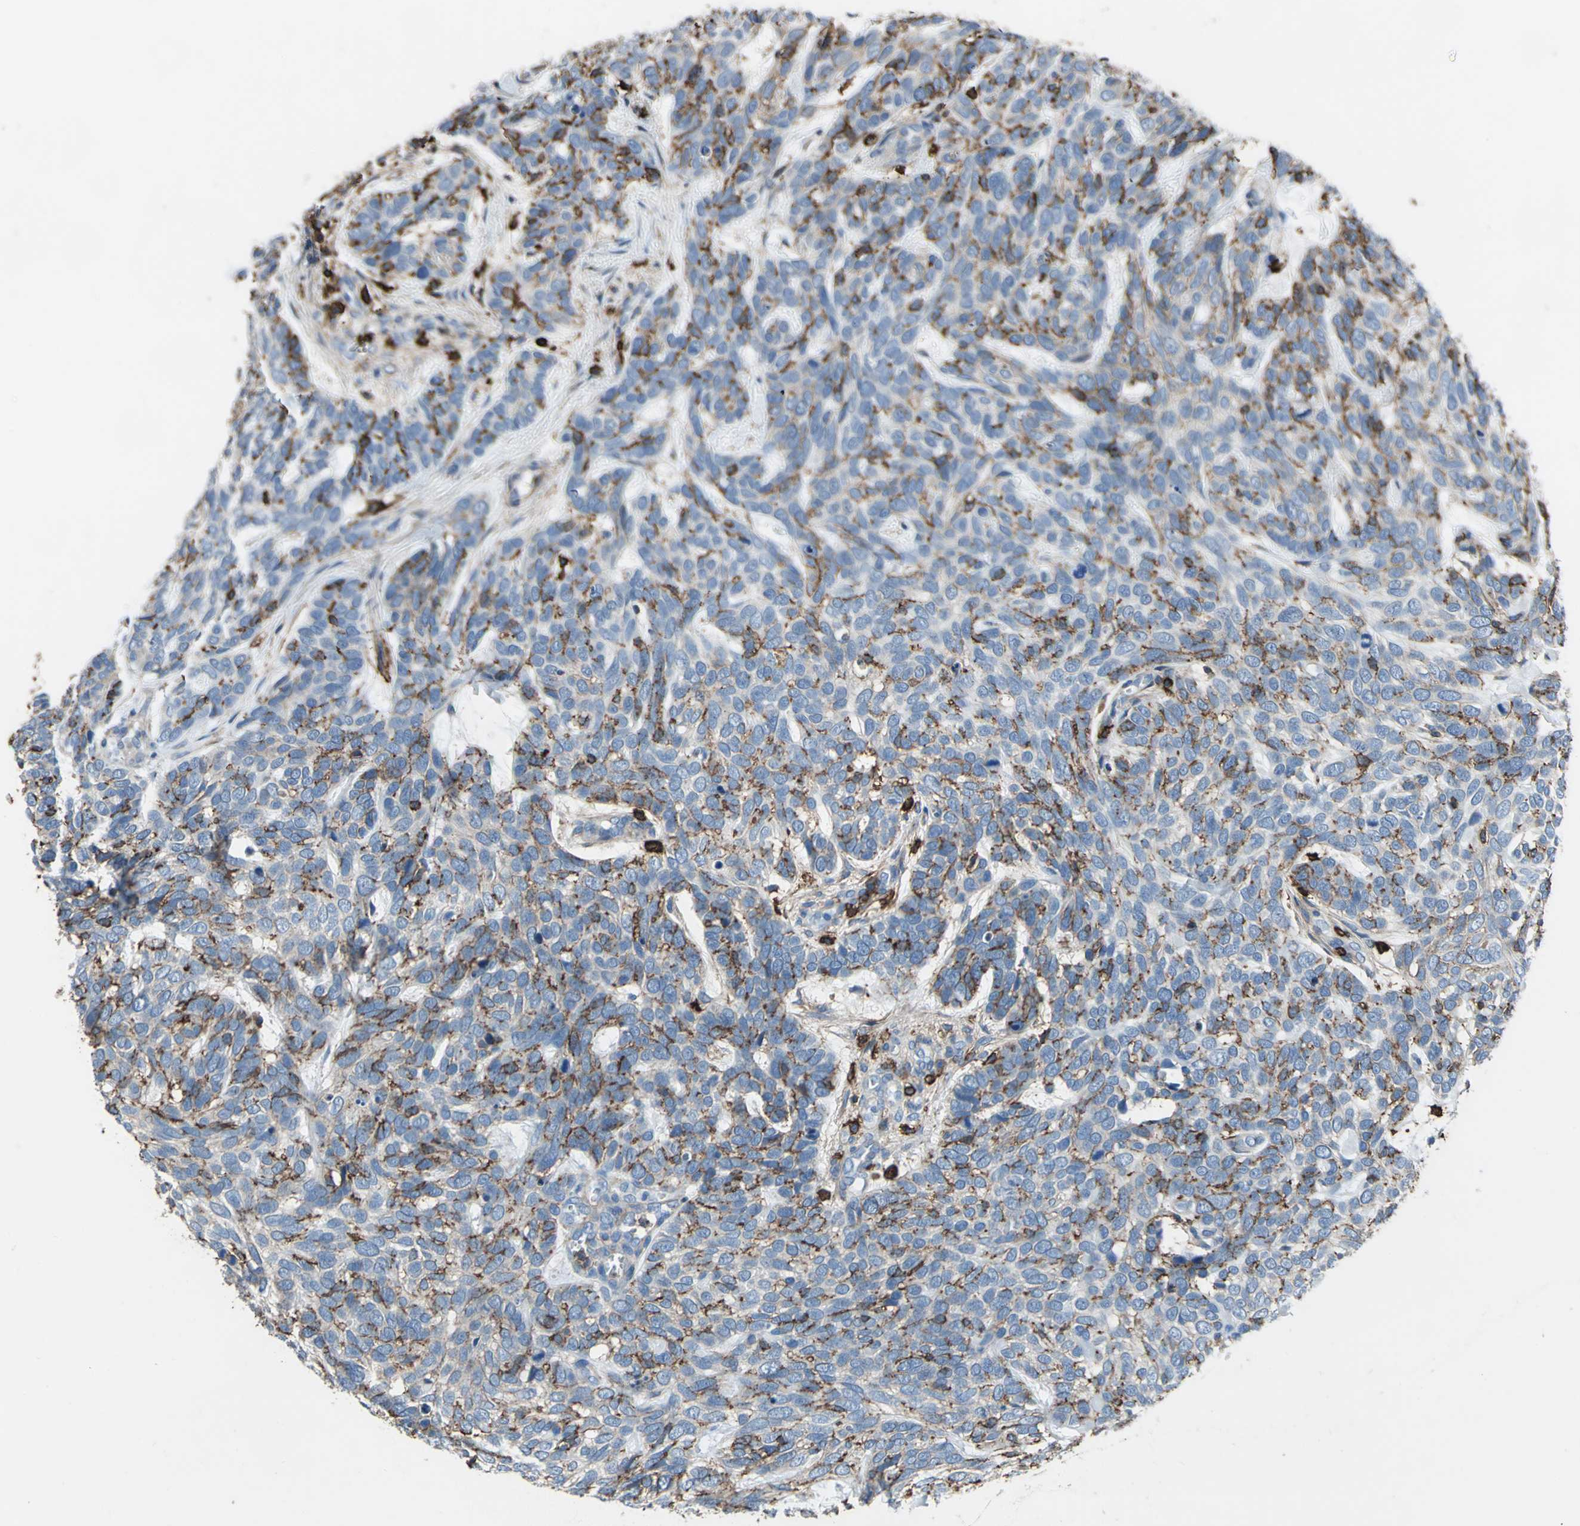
{"staining": {"intensity": "moderate", "quantity": ">75%", "location": "cytoplasmic/membranous"}, "tissue": "skin cancer", "cell_type": "Tumor cells", "image_type": "cancer", "snomed": [{"axis": "morphology", "description": "Basal cell carcinoma"}, {"axis": "topography", "description": "Skin"}], "caption": "Human basal cell carcinoma (skin) stained with a protein marker reveals moderate staining in tumor cells.", "gene": "CD44", "patient": {"sex": "male", "age": 87}}